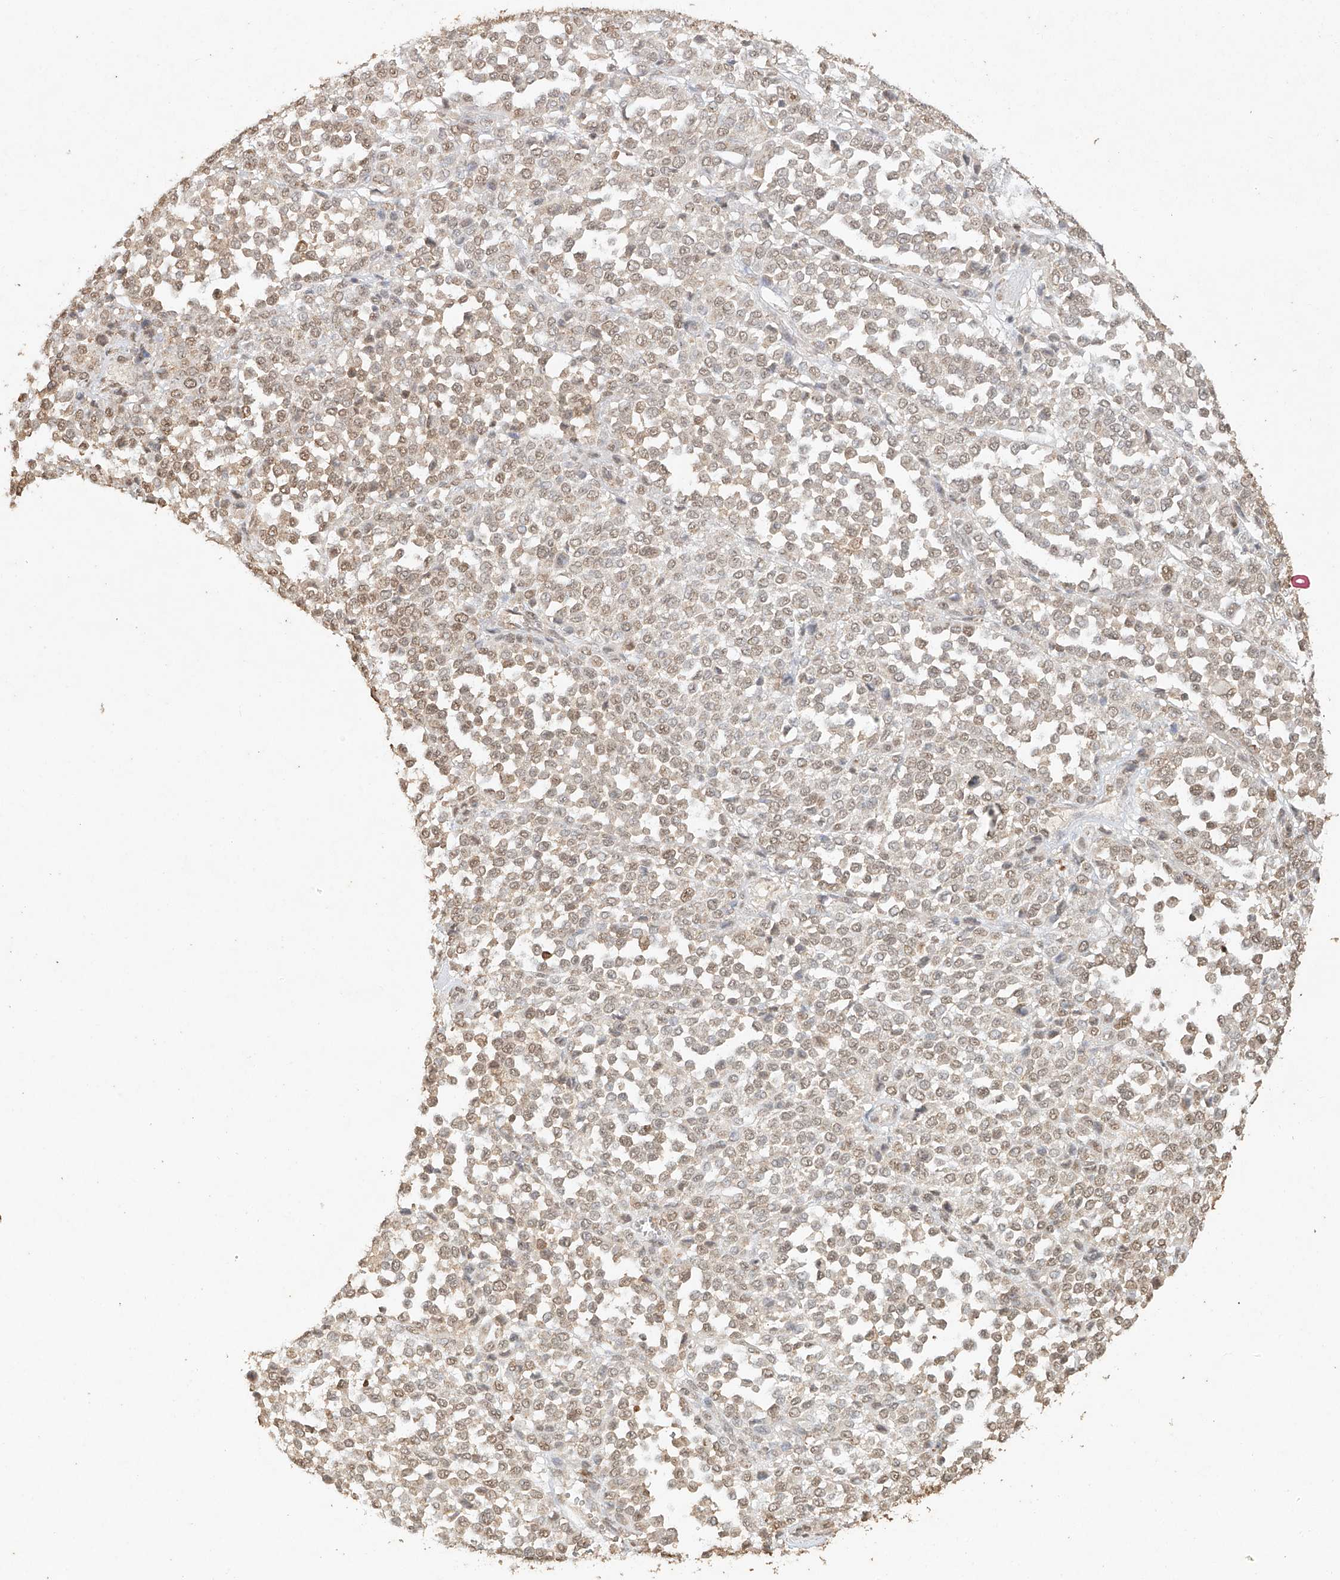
{"staining": {"intensity": "weak", "quantity": ">75%", "location": "cytoplasmic/membranous,nuclear"}, "tissue": "melanoma", "cell_type": "Tumor cells", "image_type": "cancer", "snomed": [{"axis": "morphology", "description": "Malignant melanoma, Metastatic site"}, {"axis": "topography", "description": "Pancreas"}], "caption": "A brown stain highlights weak cytoplasmic/membranous and nuclear expression of a protein in human melanoma tumor cells.", "gene": "TIGAR", "patient": {"sex": "female", "age": 30}}